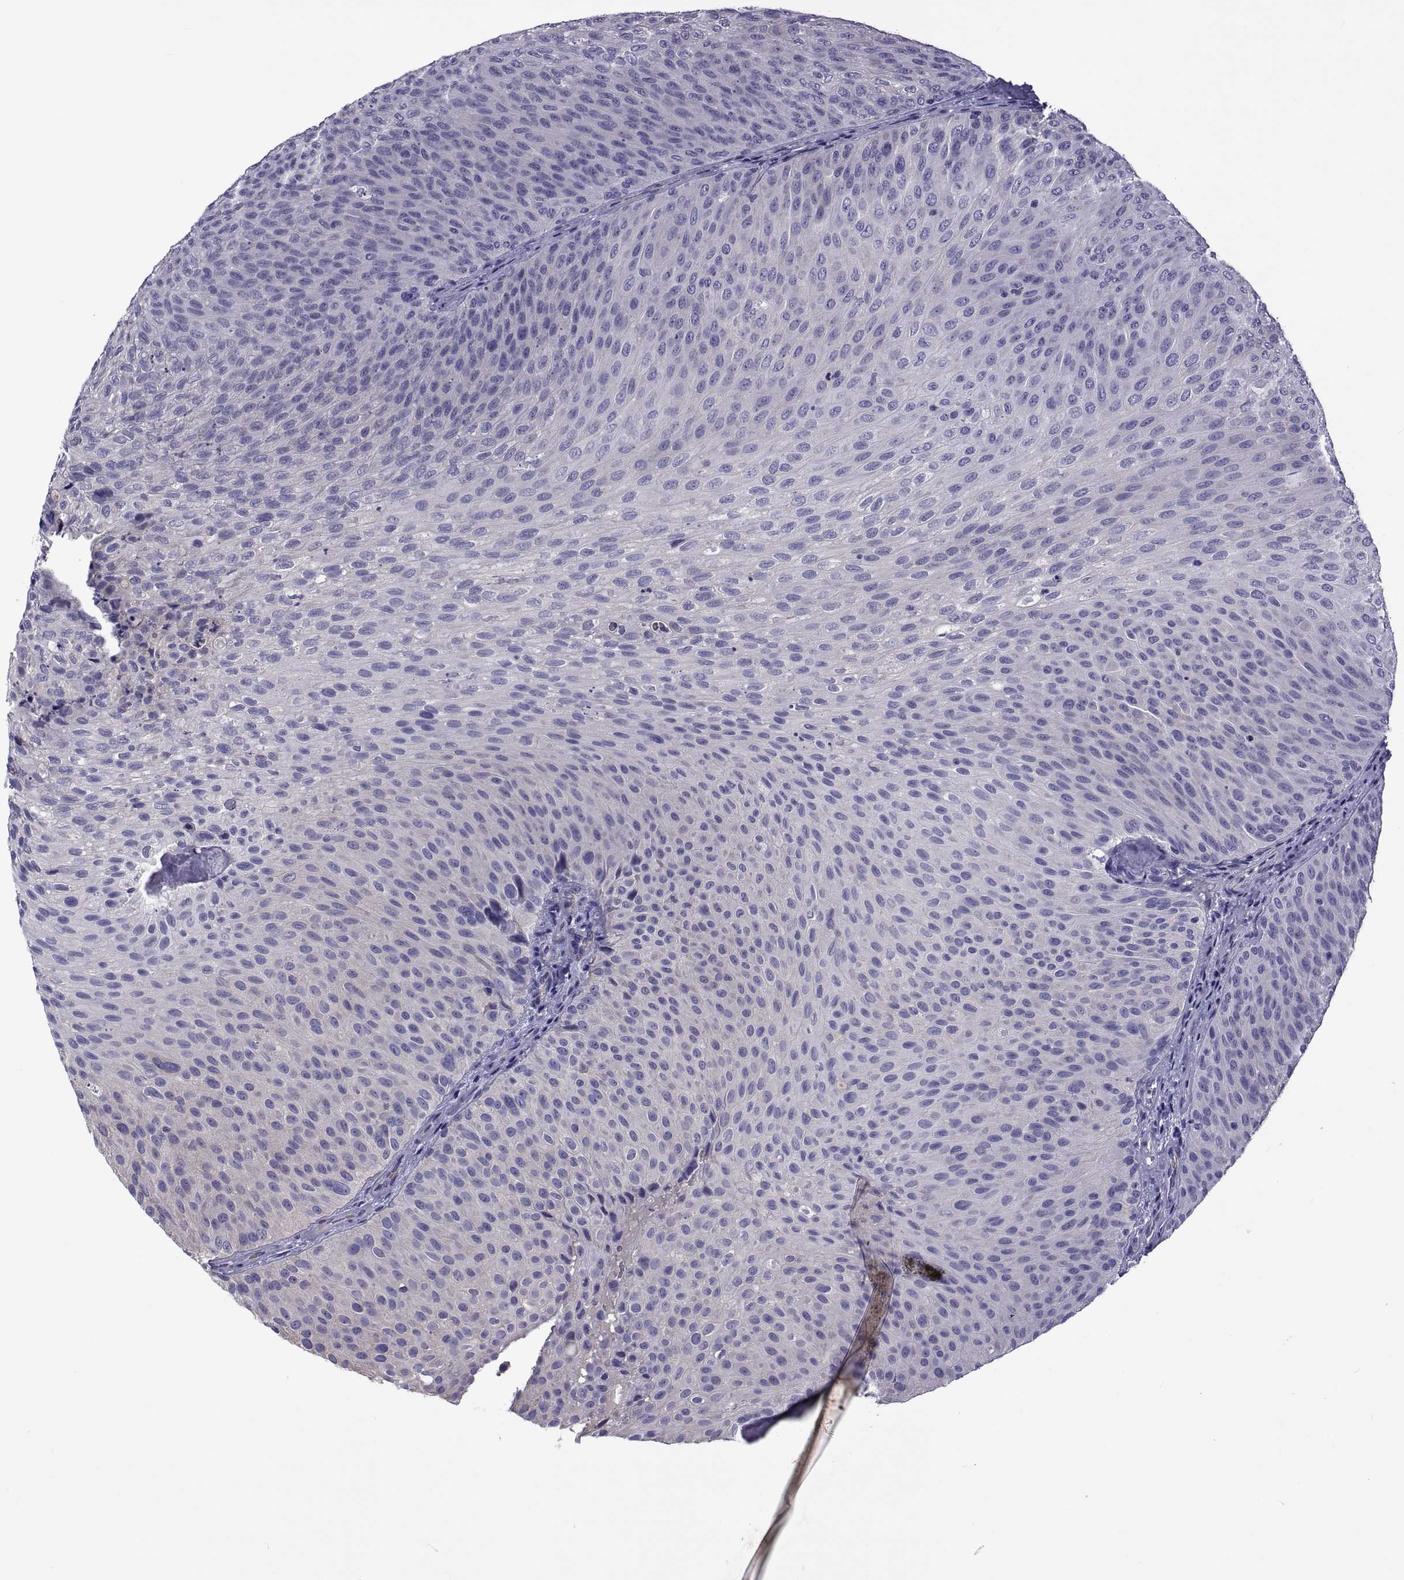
{"staining": {"intensity": "negative", "quantity": "none", "location": "none"}, "tissue": "urothelial cancer", "cell_type": "Tumor cells", "image_type": "cancer", "snomed": [{"axis": "morphology", "description": "Urothelial carcinoma, Low grade"}, {"axis": "topography", "description": "Urinary bladder"}], "caption": "A histopathology image of human low-grade urothelial carcinoma is negative for staining in tumor cells. The staining was performed using DAB to visualize the protein expression in brown, while the nuclei were stained in blue with hematoxylin (Magnification: 20x).", "gene": "TMC3", "patient": {"sex": "male", "age": 78}}